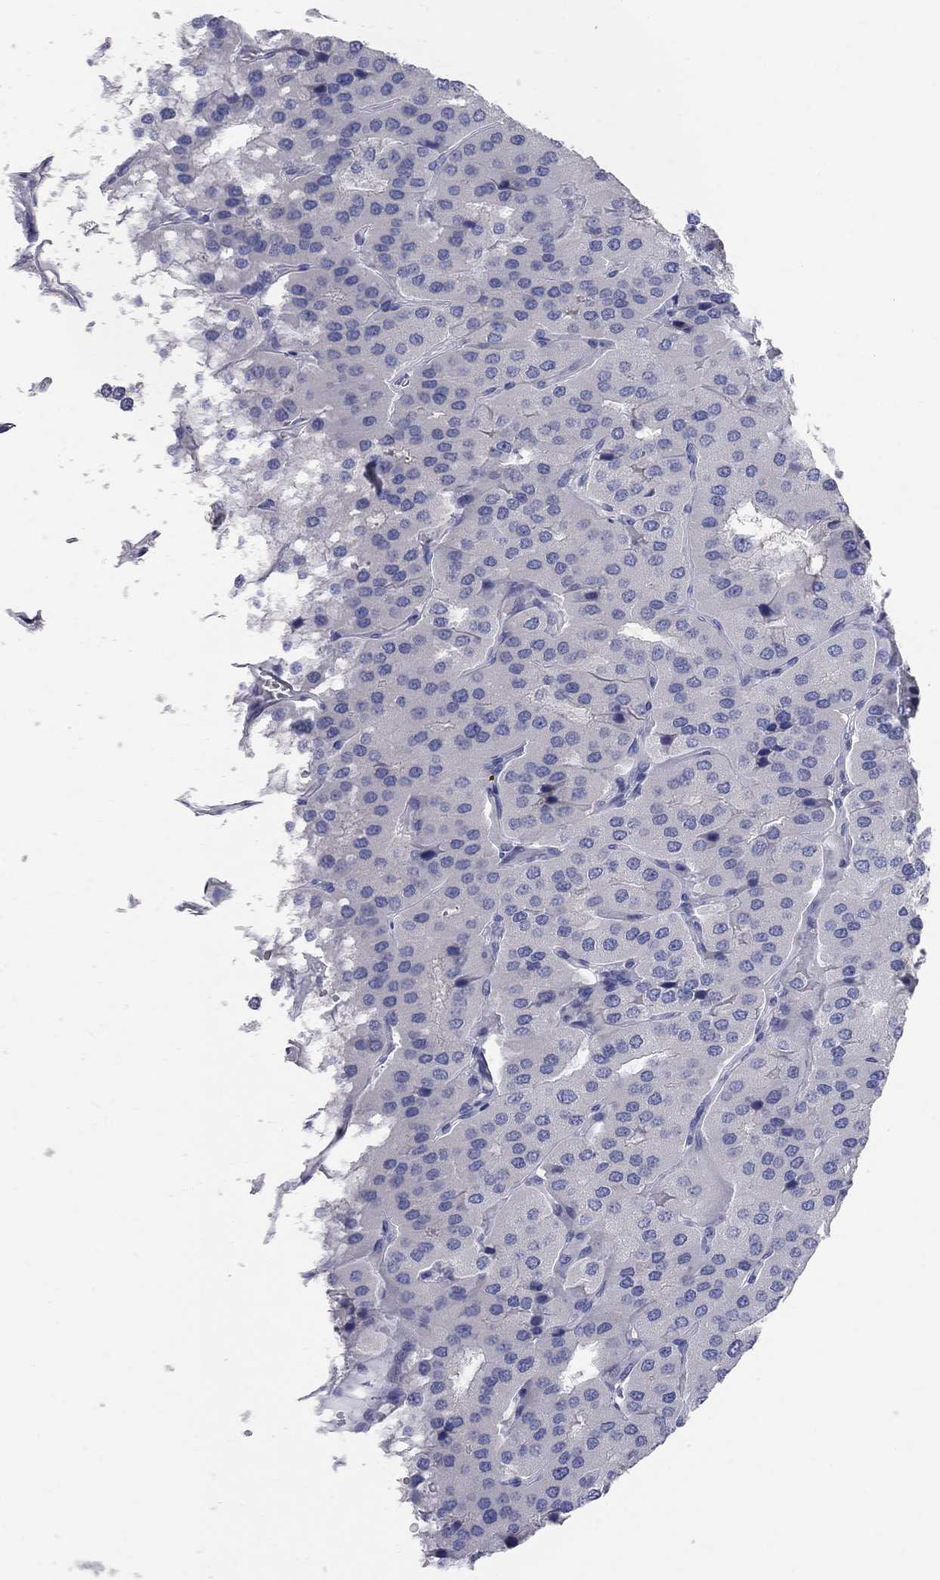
{"staining": {"intensity": "negative", "quantity": "none", "location": "none"}, "tissue": "parathyroid gland", "cell_type": "Glandular cells", "image_type": "normal", "snomed": [{"axis": "morphology", "description": "Normal tissue, NOS"}, {"axis": "morphology", "description": "Adenoma, NOS"}, {"axis": "topography", "description": "Parathyroid gland"}], "caption": "Photomicrograph shows no significant protein positivity in glandular cells of unremarkable parathyroid gland. (Stains: DAB immunohistochemistry (IHC) with hematoxylin counter stain, Microscopy: brightfield microscopy at high magnification).", "gene": "AOX1", "patient": {"sex": "female", "age": 86}}